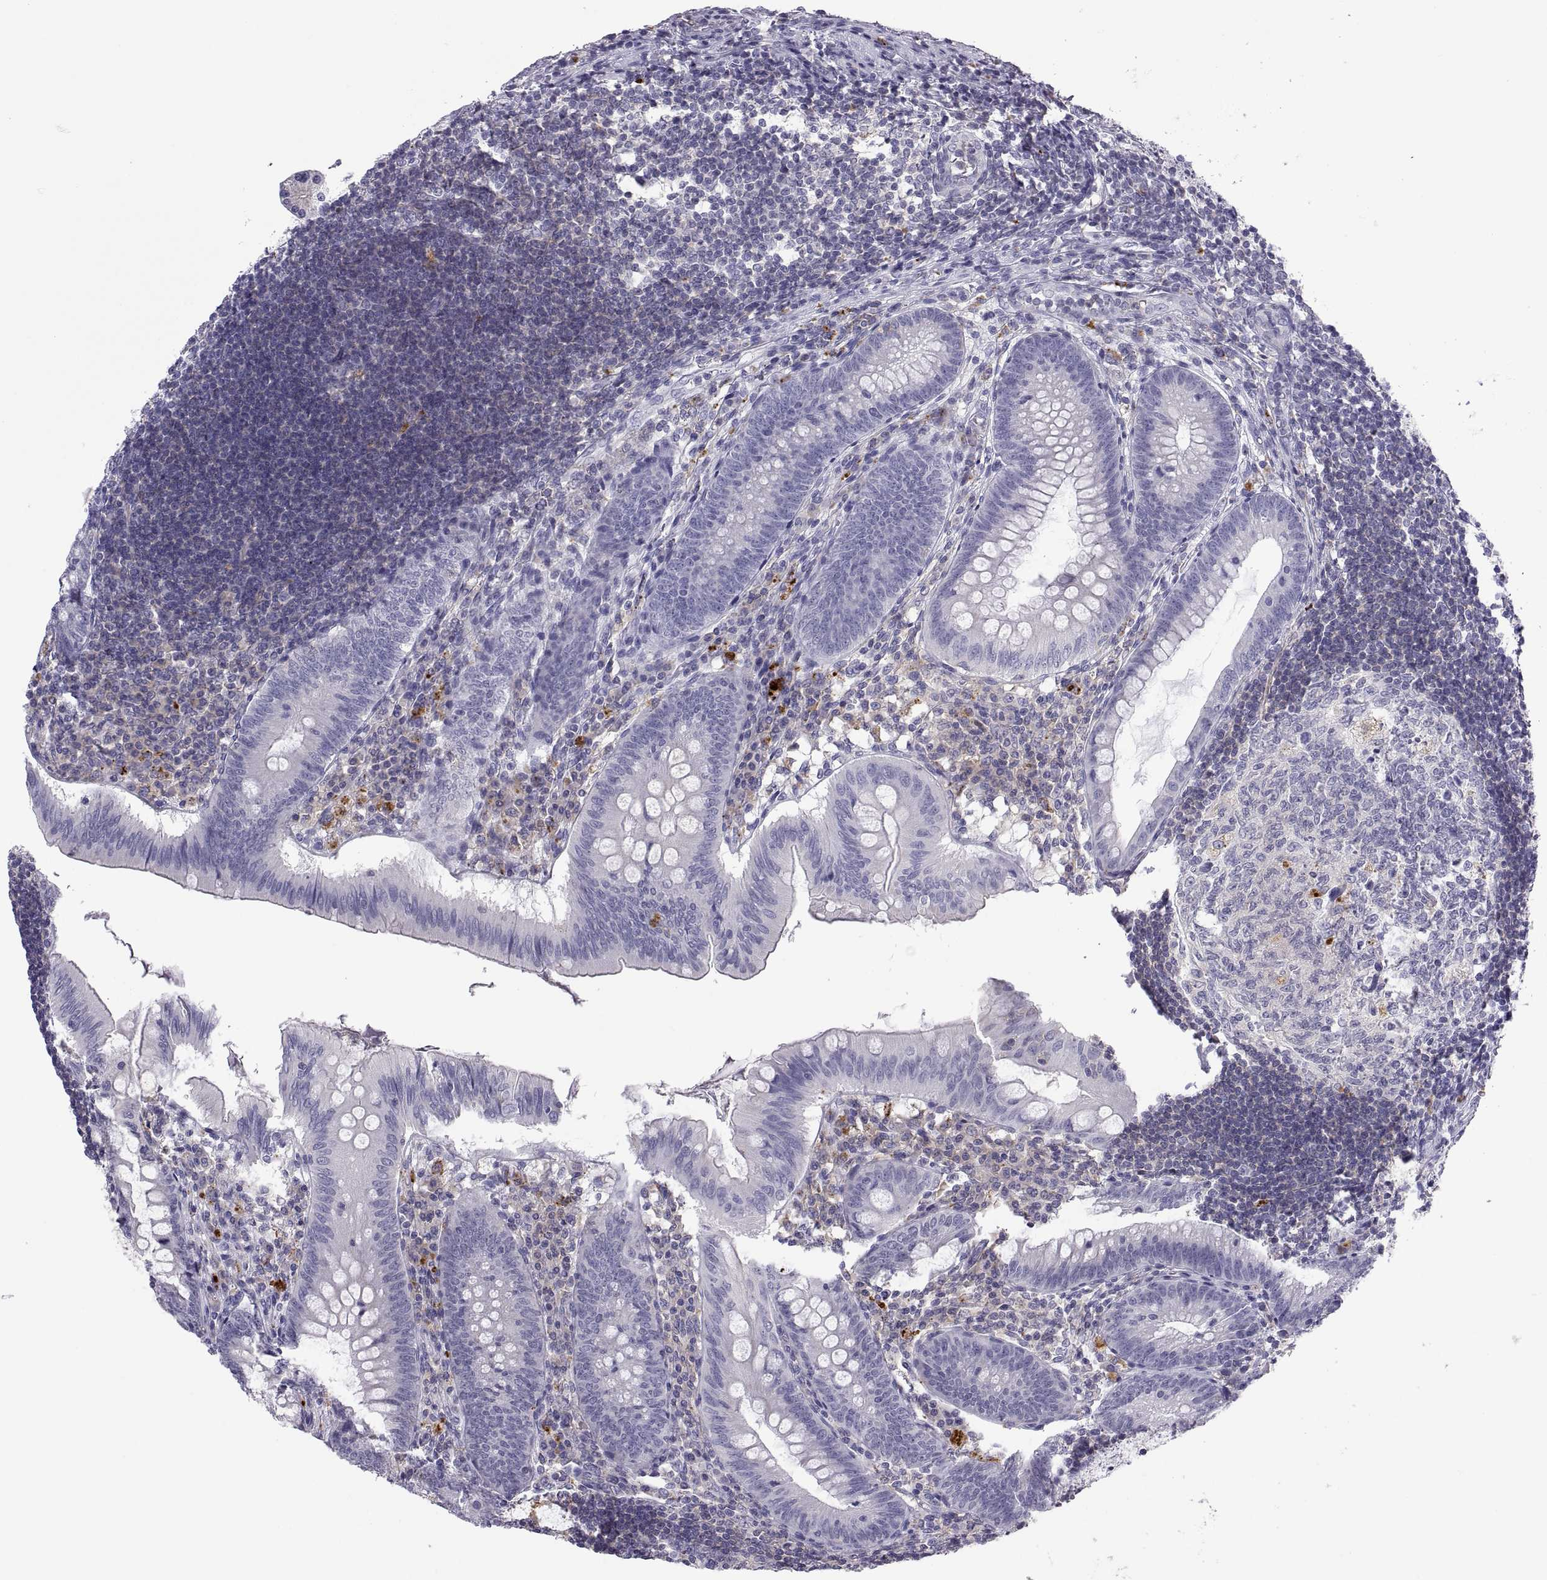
{"staining": {"intensity": "negative", "quantity": "none", "location": "none"}, "tissue": "appendix", "cell_type": "Glandular cells", "image_type": "normal", "snomed": [{"axis": "morphology", "description": "Normal tissue, NOS"}, {"axis": "morphology", "description": "Inflammation, NOS"}, {"axis": "topography", "description": "Appendix"}], "caption": "An immunohistochemistry histopathology image of unremarkable appendix is shown. There is no staining in glandular cells of appendix. Nuclei are stained in blue.", "gene": "RGS19", "patient": {"sex": "male", "age": 16}}